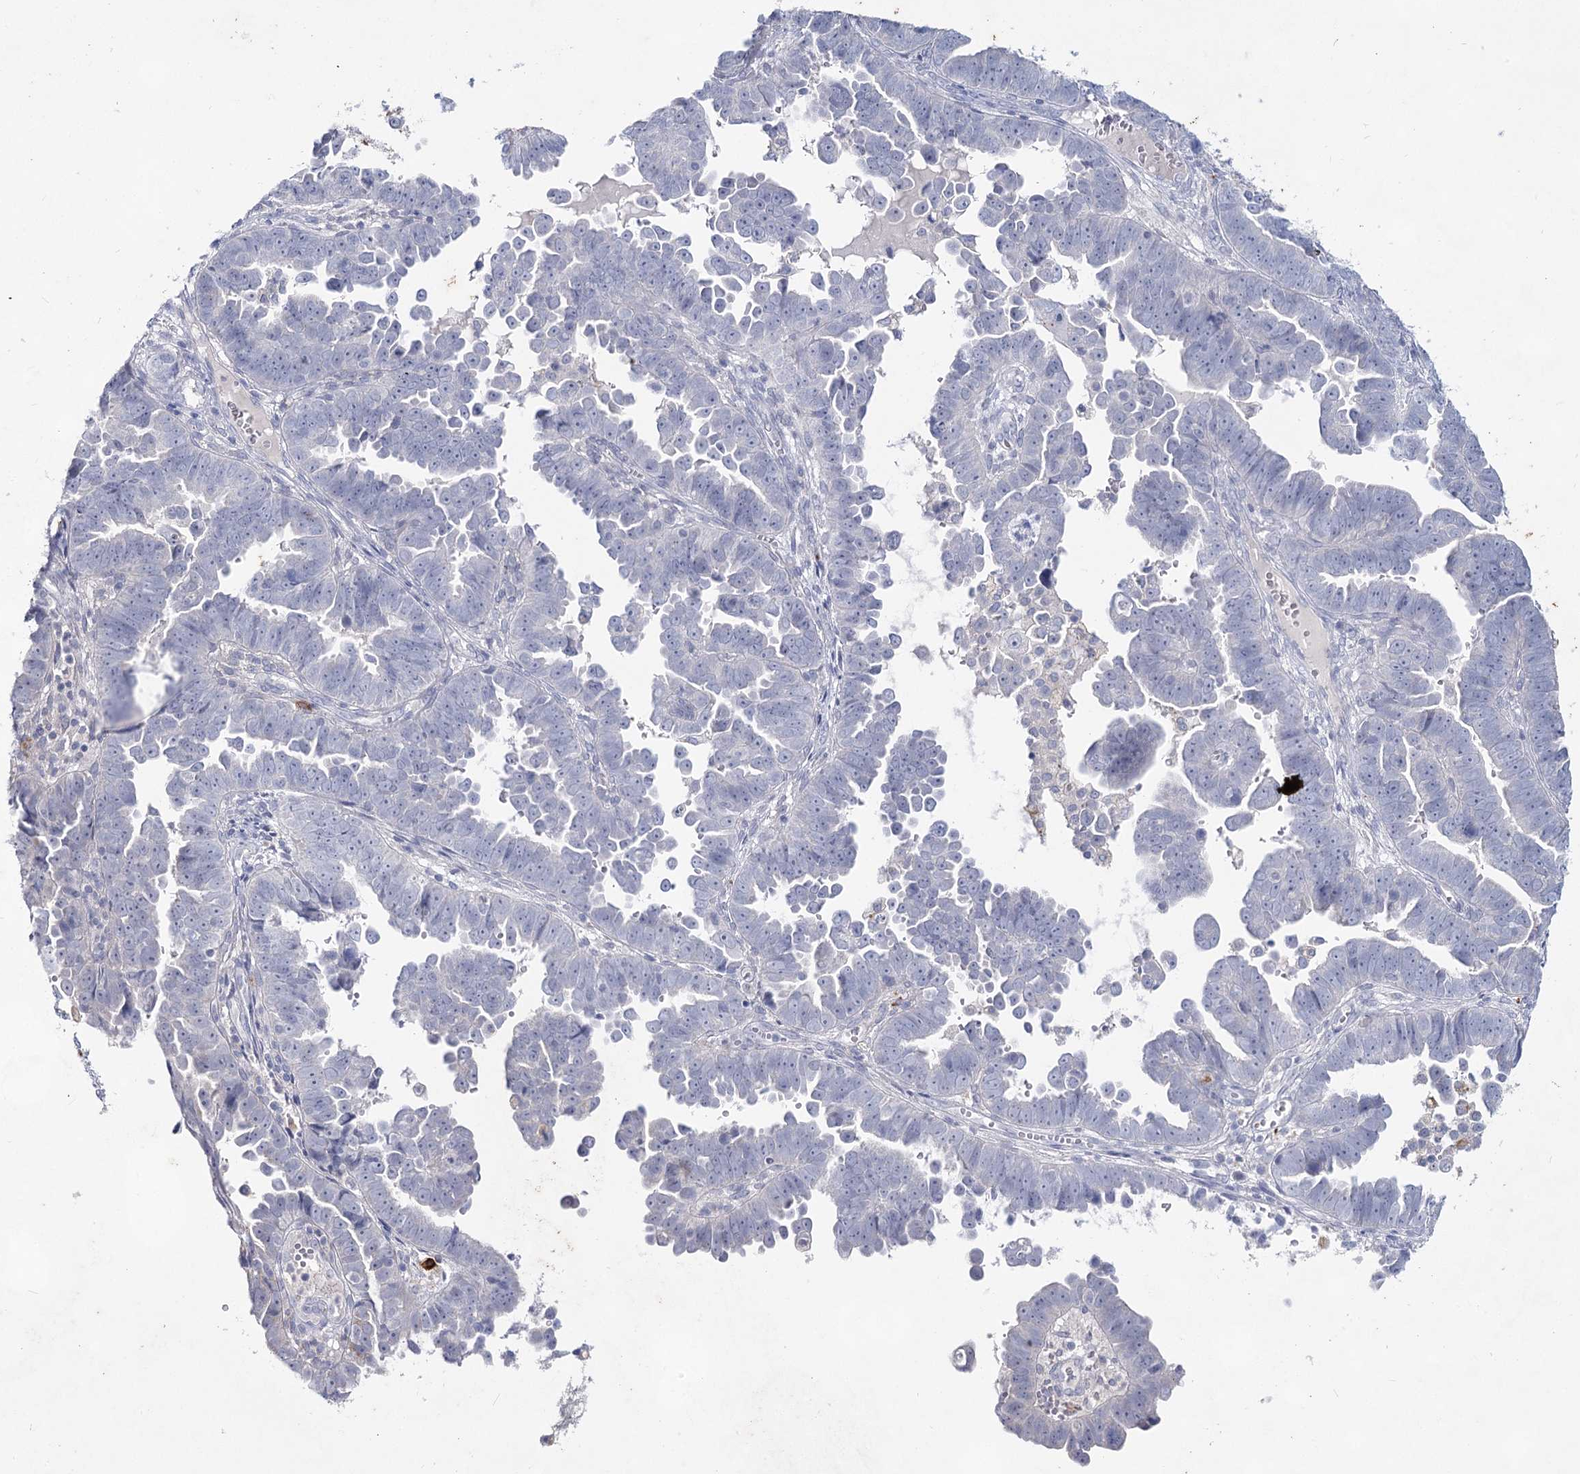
{"staining": {"intensity": "negative", "quantity": "none", "location": "none"}, "tissue": "endometrial cancer", "cell_type": "Tumor cells", "image_type": "cancer", "snomed": [{"axis": "morphology", "description": "Adenocarcinoma, NOS"}, {"axis": "topography", "description": "Endometrium"}], "caption": "IHC of endometrial cancer (adenocarcinoma) demonstrates no staining in tumor cells. (DAB immunohistochemistry (IHC) with hematoxylin counter stain).", "gene": "CCDC73", "patient": {"sex": "female", "age": 75}}